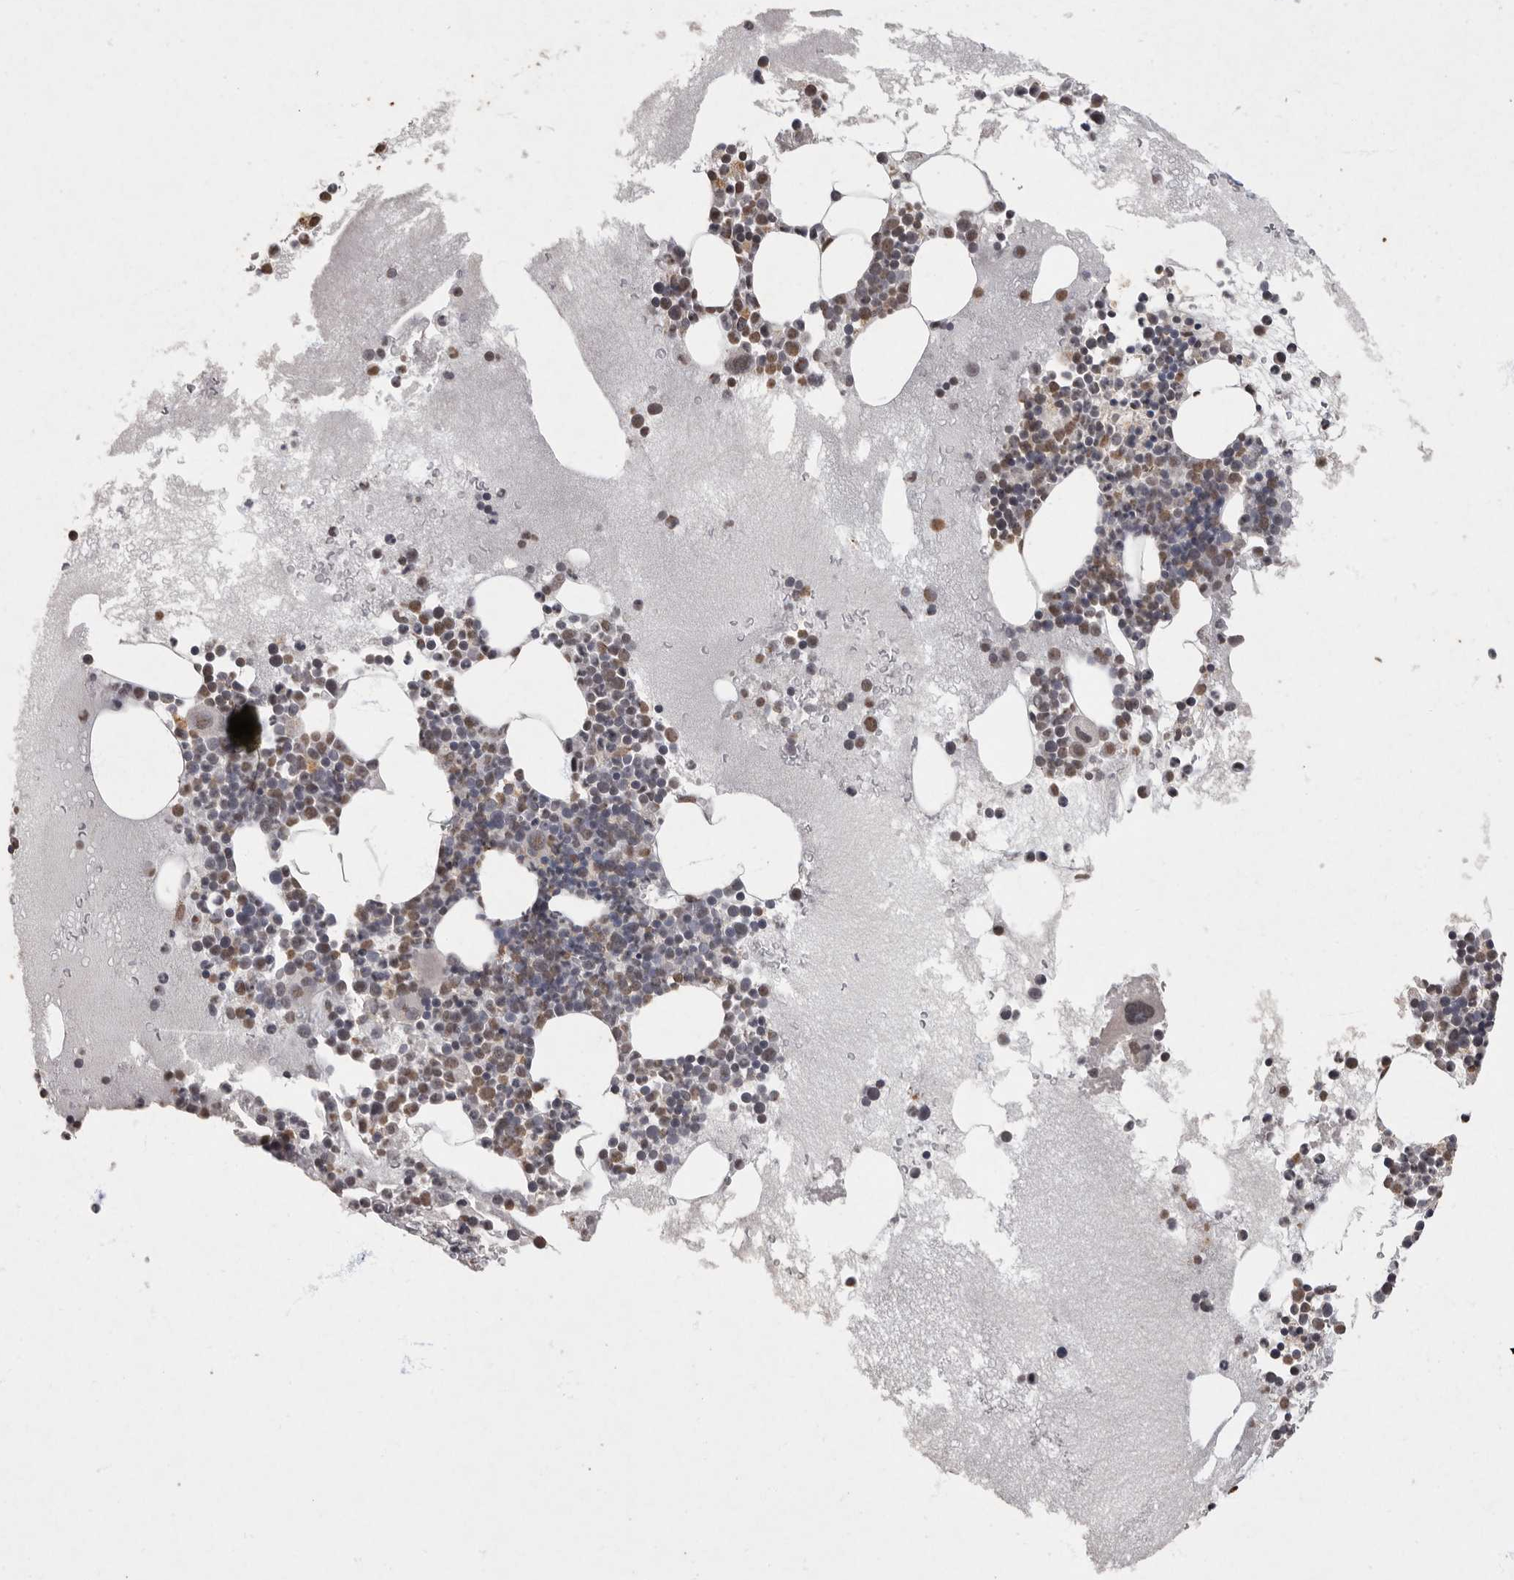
{"staining": {"intensity": "weak", "quantity": "25%-75%", "location": "nuclear"}, "tissue": "bone marrow", "cell_type": "Hematopoietic cells", "image_type": "normal", "snomed": [{"axis": "morphology", "description": "Normal tissue, NOS"}, {"axis": "morphology", "description": "Inflammation, NOS"}, {"axis": "topography", "description": "Bone marrow"}], "caption": "DAB immunohistochemical staining of benign human bone marrow exhibits weak nuclear protein staining in about 25%-75% of hematopoietic cells.", "gene": "NBL1", "patient": {"sex": "female", "age": 45}}